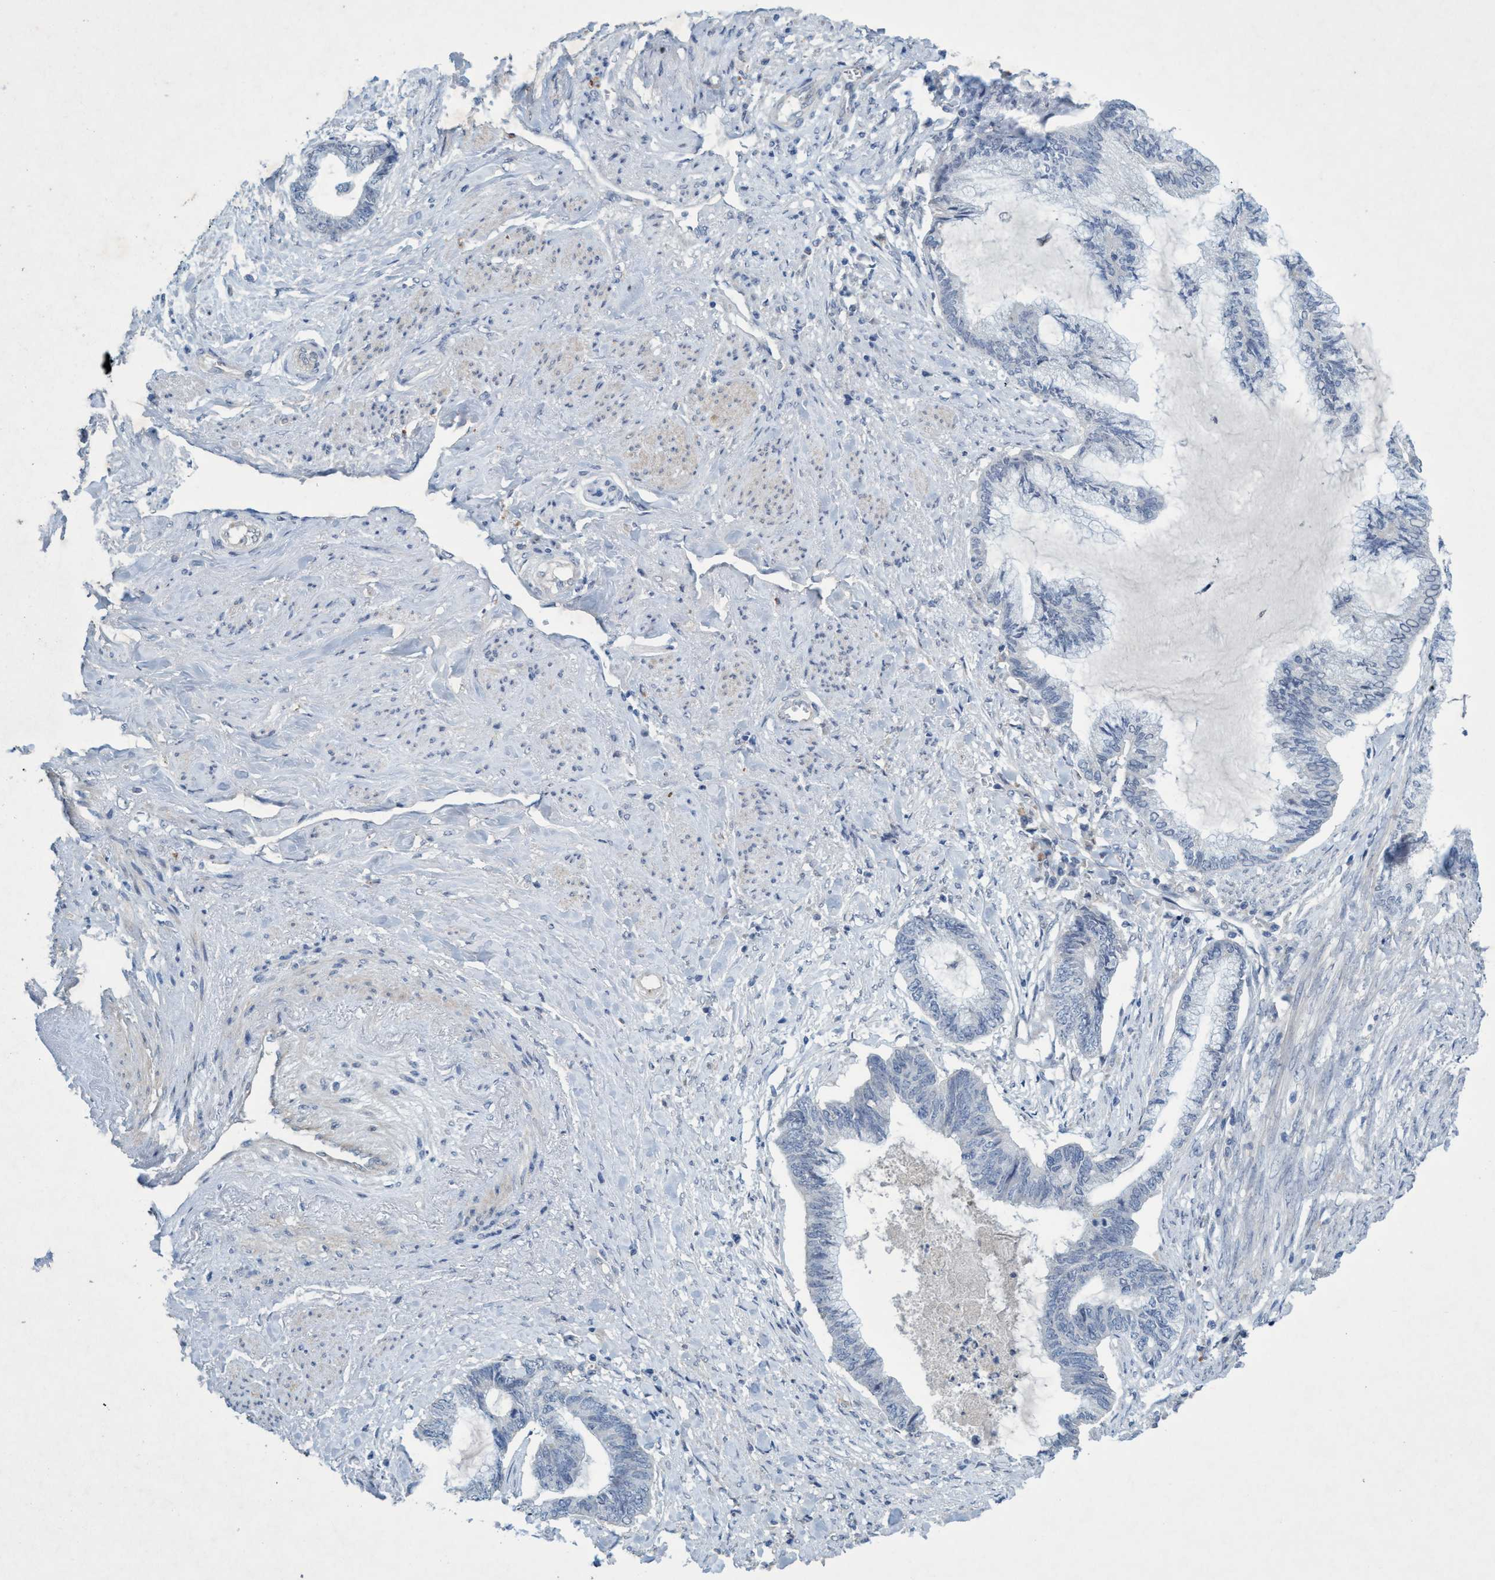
{"staining": {"intensity": "negative", "quantity": "none", "location": "none"}, "tissue": "endometrial cancer", "cell_type": "Tumor cells", "image_type": "cancer", "snomed": [{"axis": "morphology", "description": "Adenocarcinoma, NOS"}, {"axis": "topography", "description": "Endometrium"}], "caption": "This is a photomicrograph of IHC staining of endometrial adenocarcinoma, which shows no positivity in tumor cells. The staining was performed using DAB to visualize the protein expression in brown, while the nuclei were stained in blue with hematoxylin (Magnification: 20x).", "gene": "RNF208", "patient": {"sex": "female", "age": 86}}